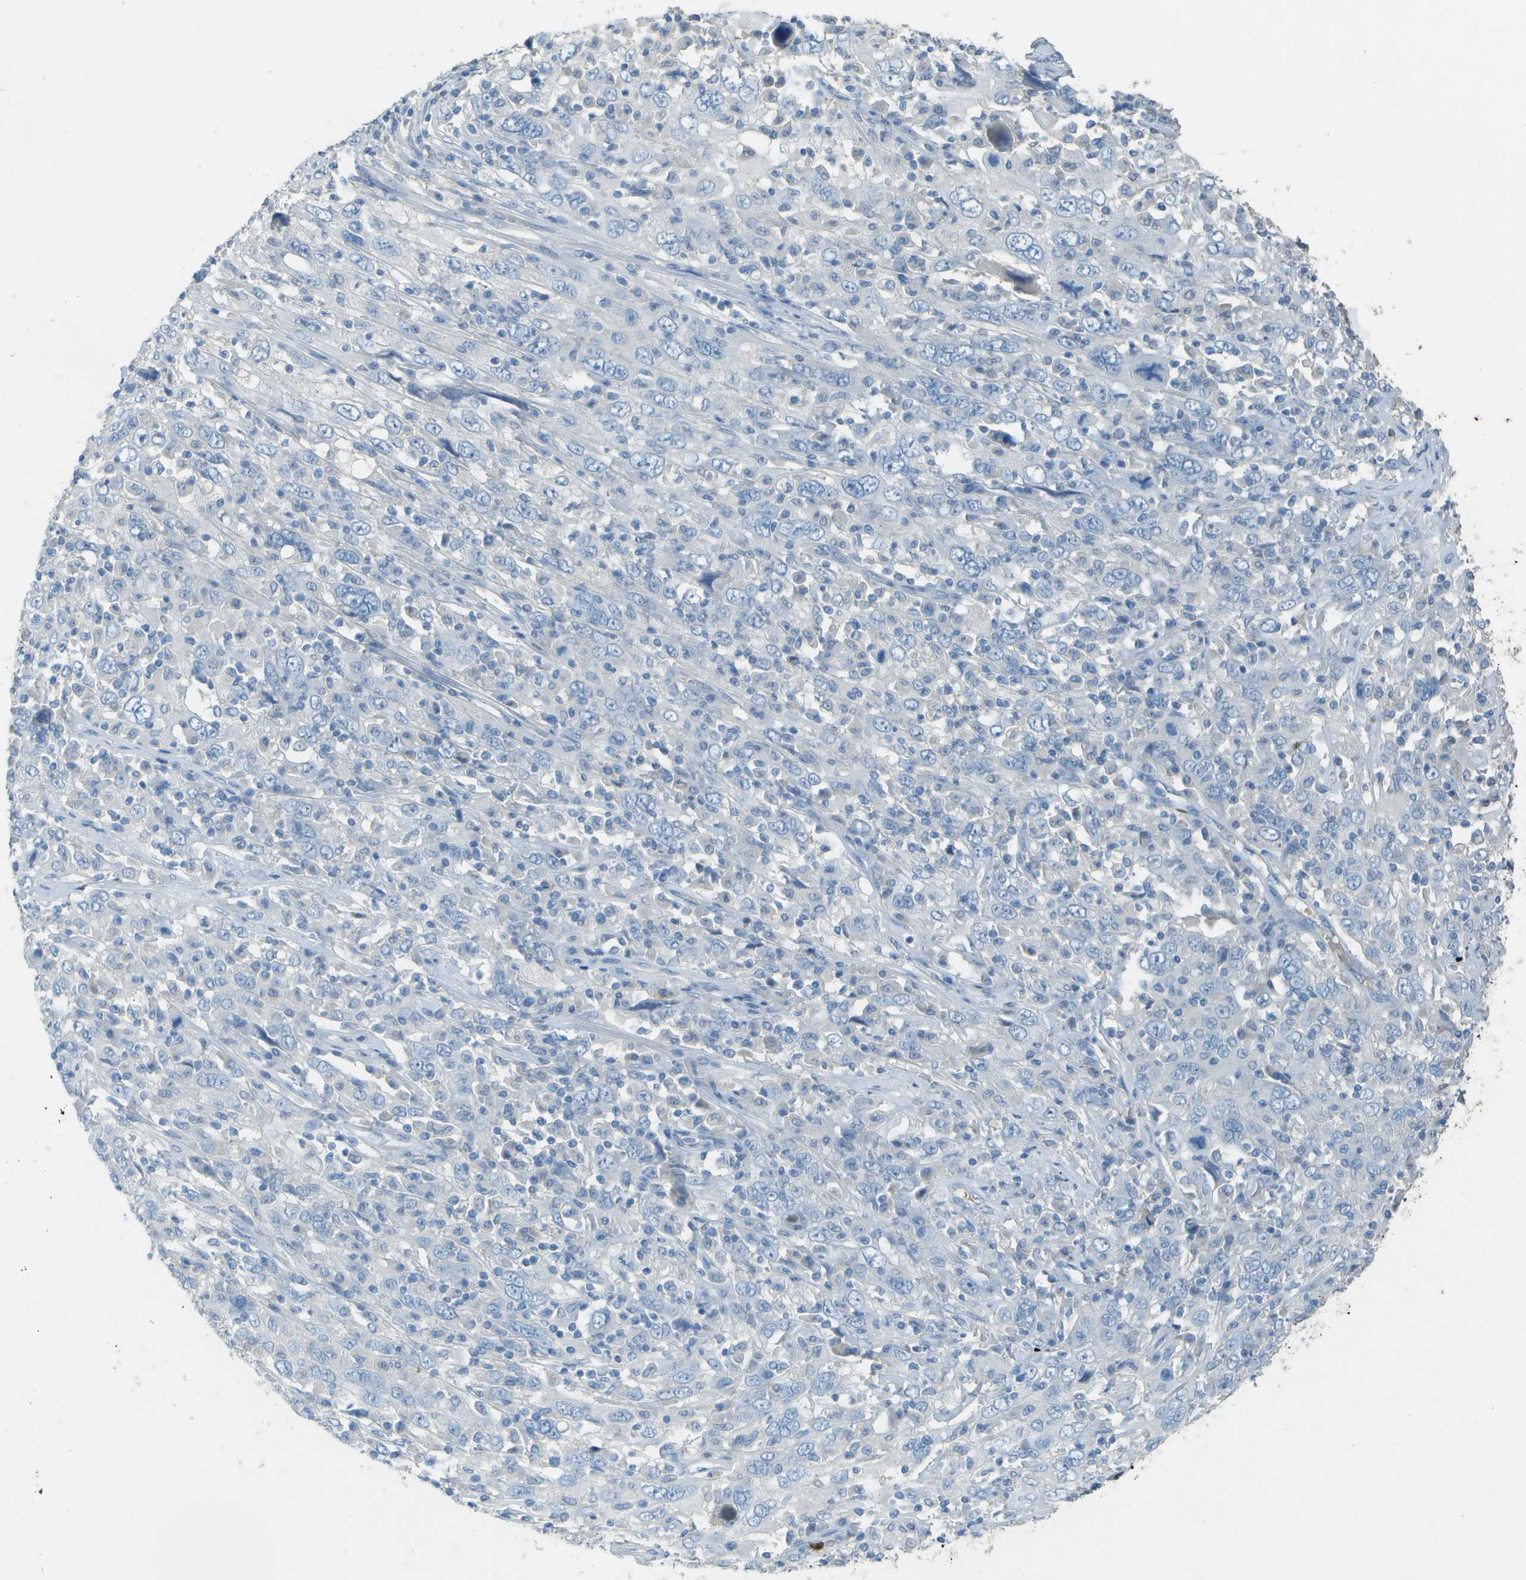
{"staining": {"intensity": "negative", "quantity": "none", "location": "none"}, "tissue": "cervical cancer", "cell_type": "Tumor cells", "image_type": "cancer", "snomed": [{"axis": "morphology", "description": "Squamous cell carcinoma, NOS"}, {"axis": "topography", "description": "Cervix"}], "caption": "Cervical cancer was stained to show a protein in brown. There is no significant staining in tumor cells.", "gene": "LGI2", "patient": {"sex": "female", "age": 46}}